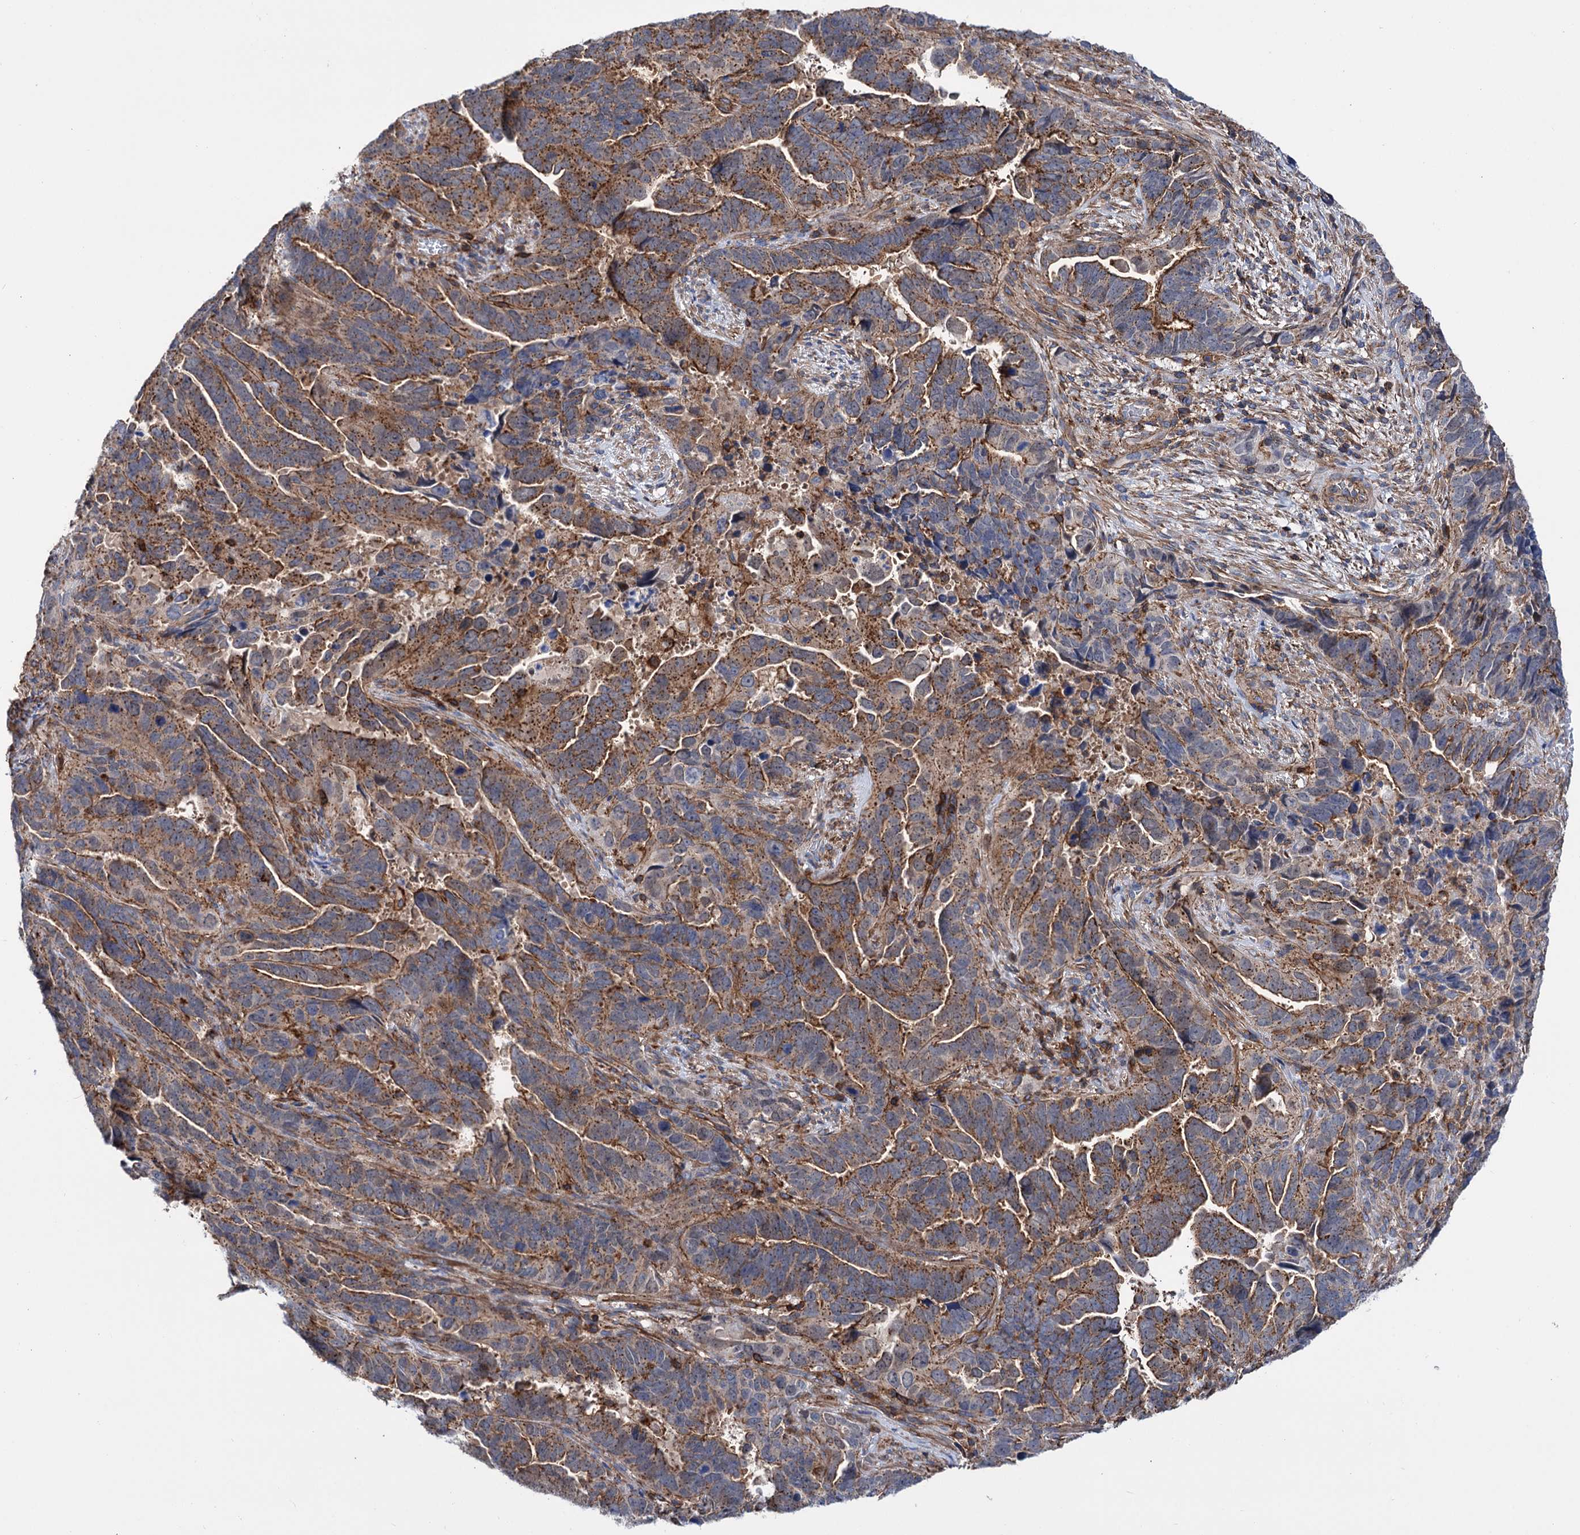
{"staining": {"intensity": "strong", "quantity": ">75%", "location": "cytoplasmic/membranous"}, "tissue": "endometrial cancer", "cell_type": "Tumor cells", "image_type": "cancer", "snomed": [{"axis": "morphology", "description": "Adenocarcinoma, NOS"}, {"axis": "topography", "description": "Endometrium"}], "caption": "Brown immunohistochemical staining in human endometrial cancer (adenocarcinoma) shows strong cytoplasmic/membranous positivity in approximately >75% of tumor cells.", "gene": "DEF6", "patient": {"sex": "female", "age": 65}}